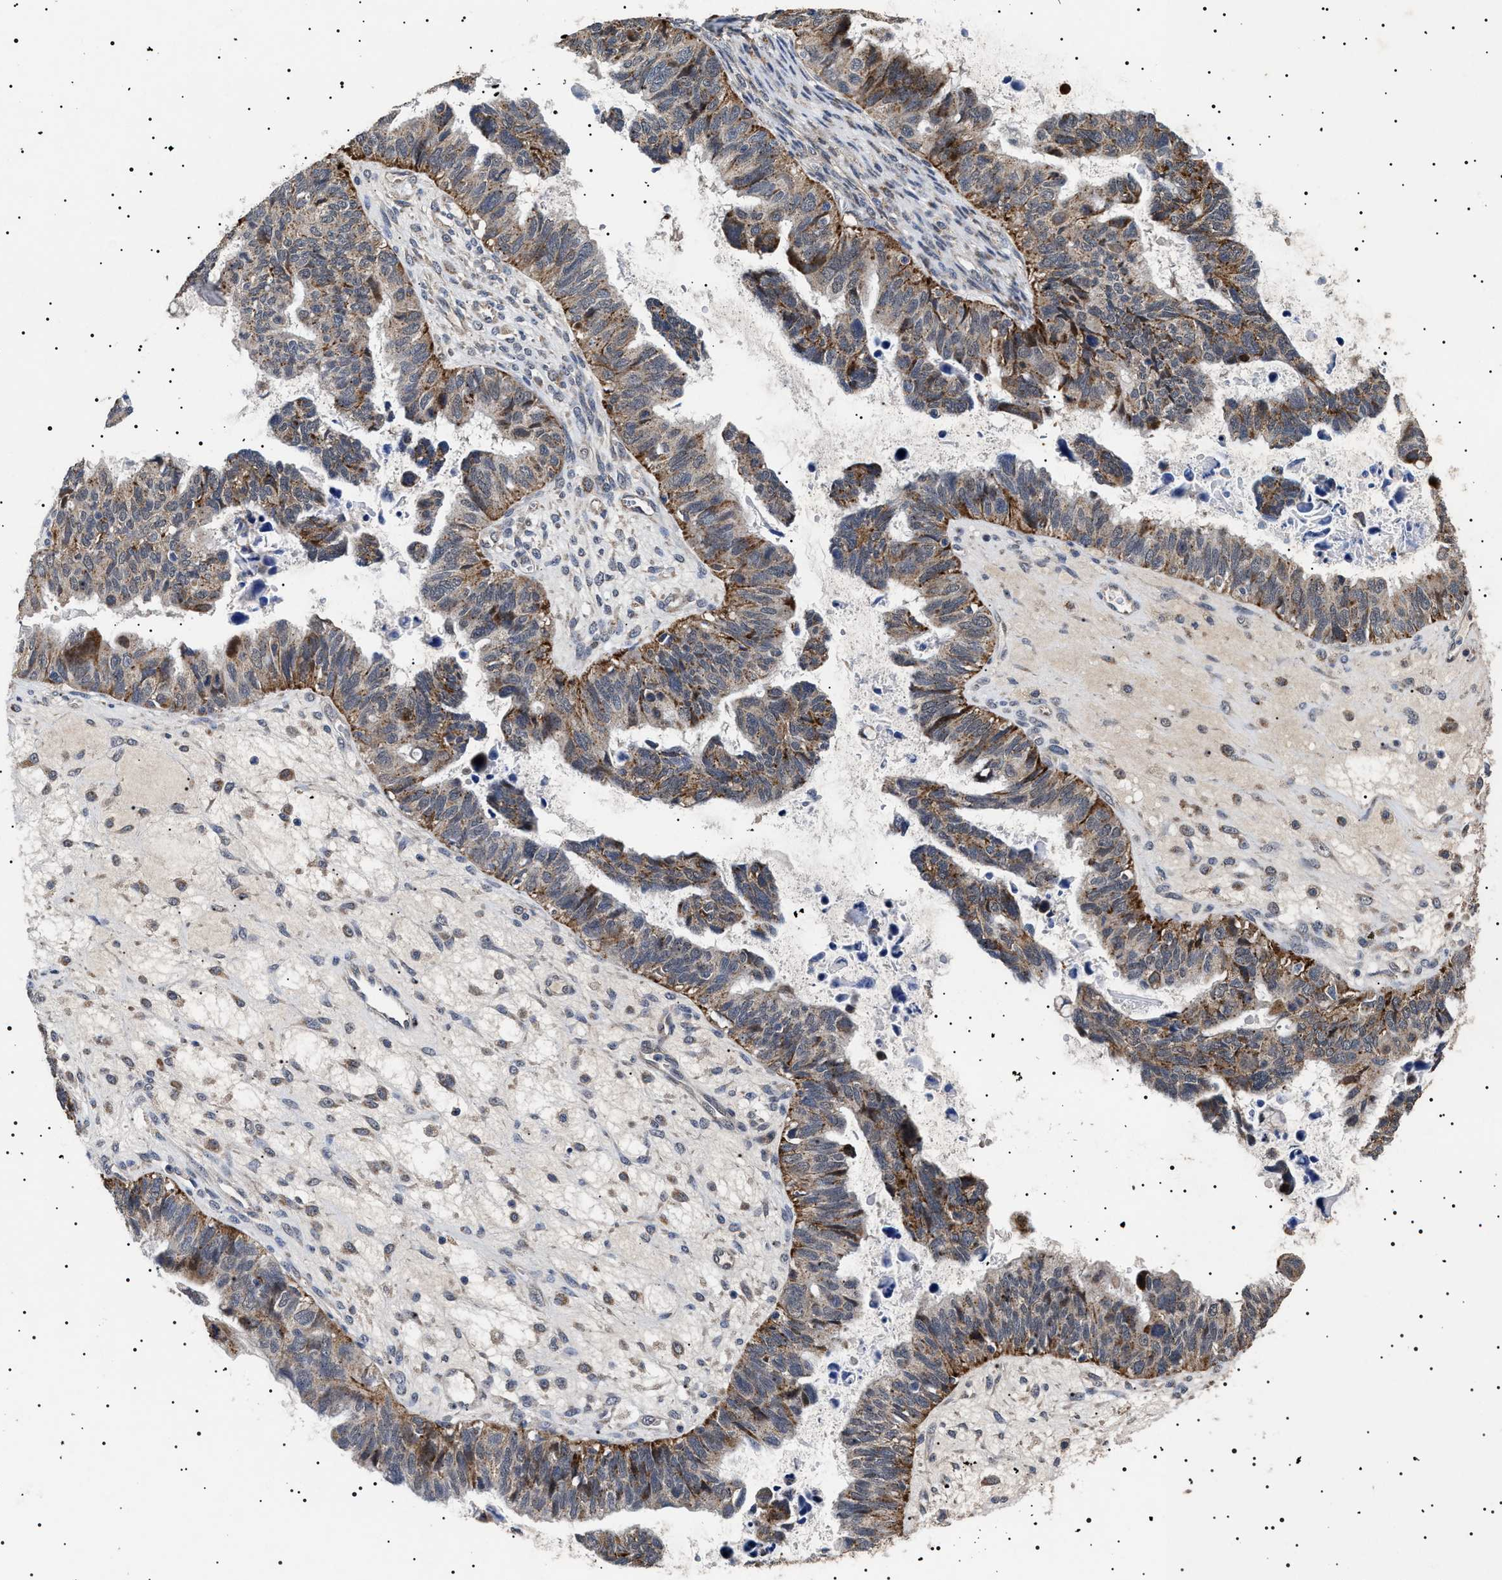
{"staining": {"intensity": "weak", "quantity": ">75%", "location": "cytoplasmic/membranous"}, "tissue": "ovarian cancer", "cell_type": "Tumor cells", "image_type": "cancer", "snomed": [{"axis": "morphology", "description": "Cystadenocarcinoma, serous, NOS"}, {"axis": "topography", "description": "Ovary"}], "caption": "Serous cystadenocarcinoma (ovarian) stained with a brown dye reveals weak cytoplasmic/membranous positive expression in about >75% of tumor cells.", "gene": "RAB34", "patient": {"sex": "female", "age": 79}}